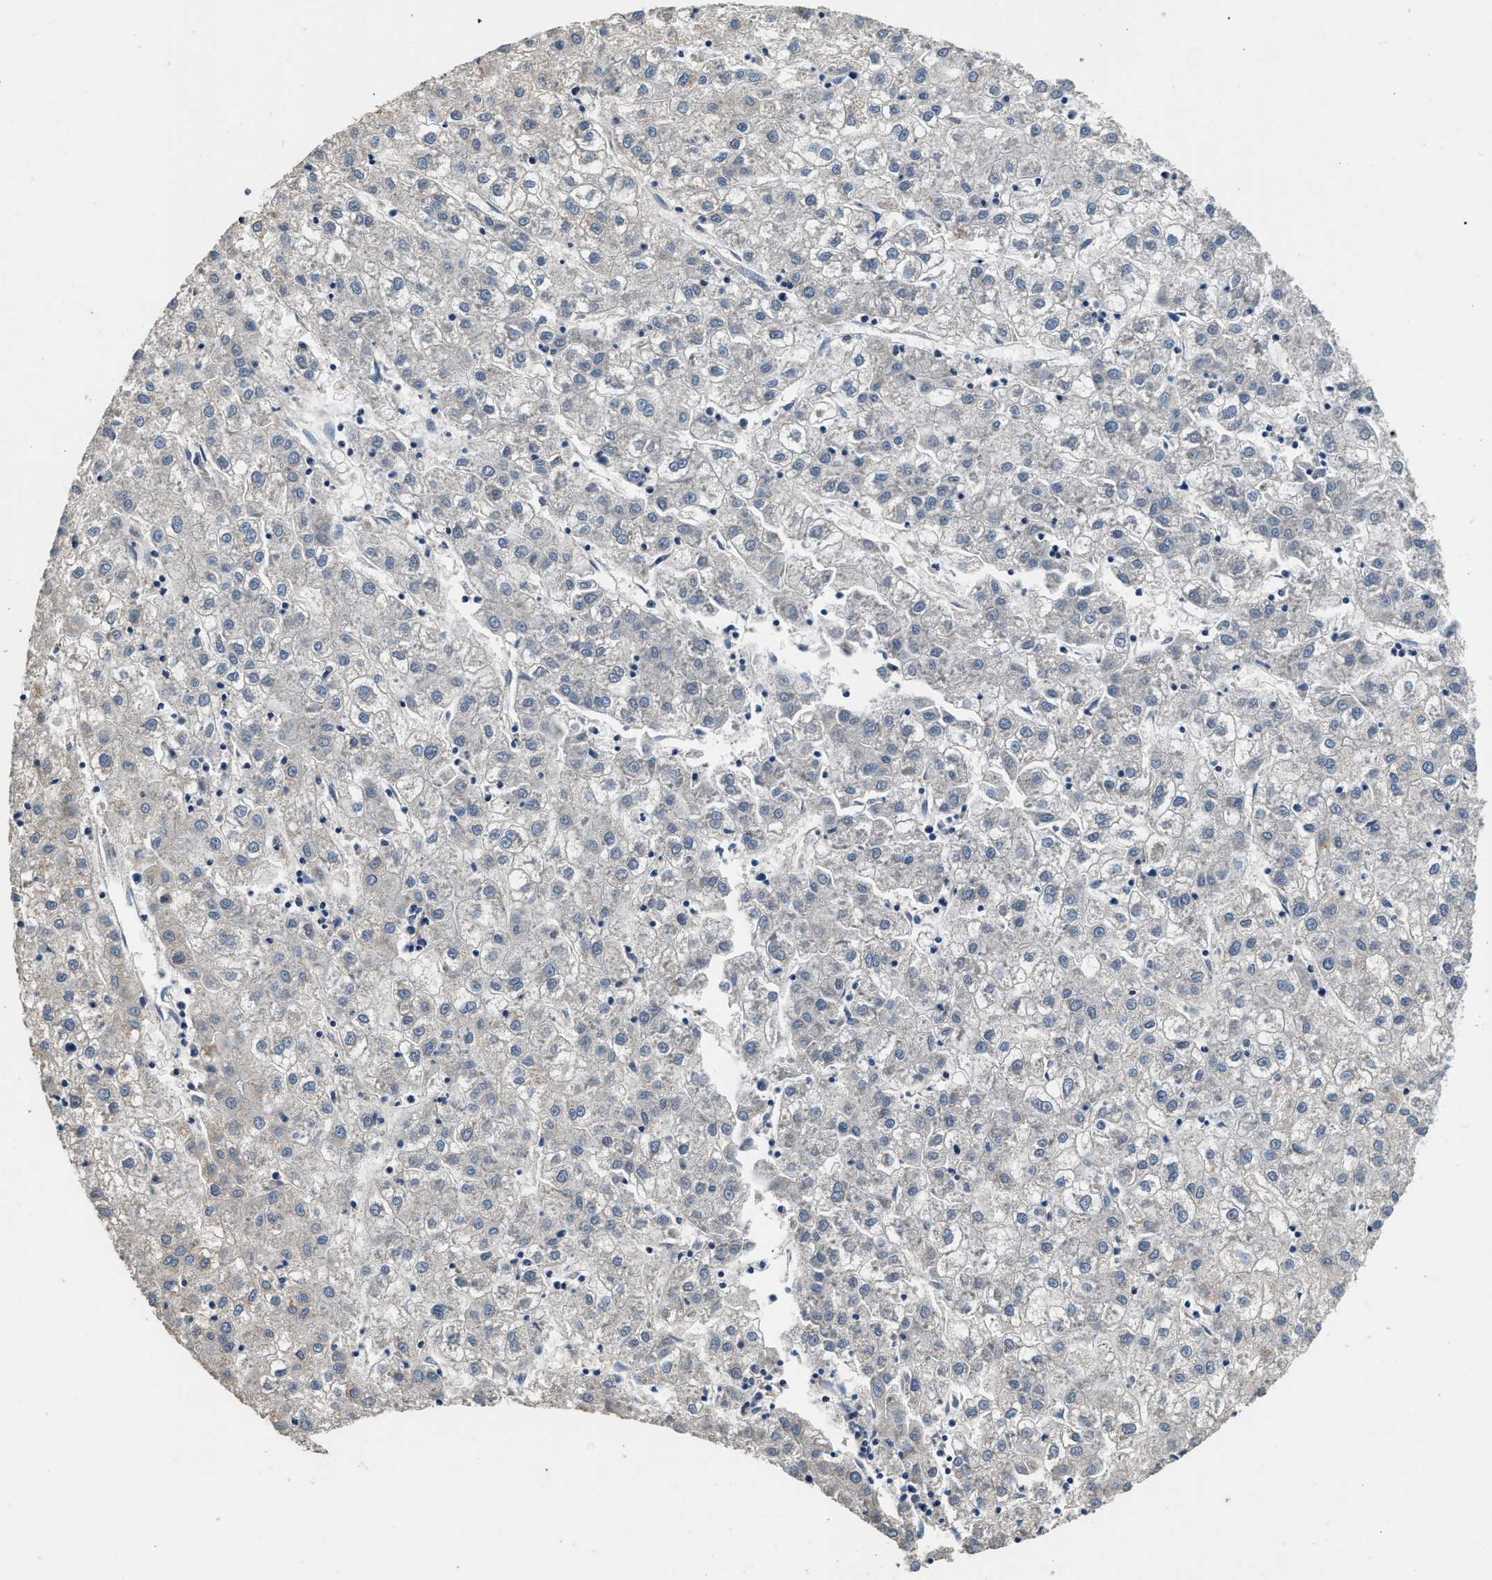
{"staining": {"intensity": "negative", "quantity": "none", "location": "none"}, "tissue": "liver cancer", "cell_type": "Tumor cells", "image_type": "cancer", "snomed": [{"axis": "morphology", "description": "Carcinoma, Hepatocellular, NOS"}, {"axis": "topography", "description": "Liver"}], "caption": "Tumor cells show no significant staining in liver hepatocellular carcinoma. The staining was performed using DAB (3,3'-diaminobenzidine) to visualize the protein expression in brown, while the nuclei were stained in blue with hematoxylin (Magnification: 20x).", "gene": "SSH2", "patient": {"sex": "male", "age": 72}}